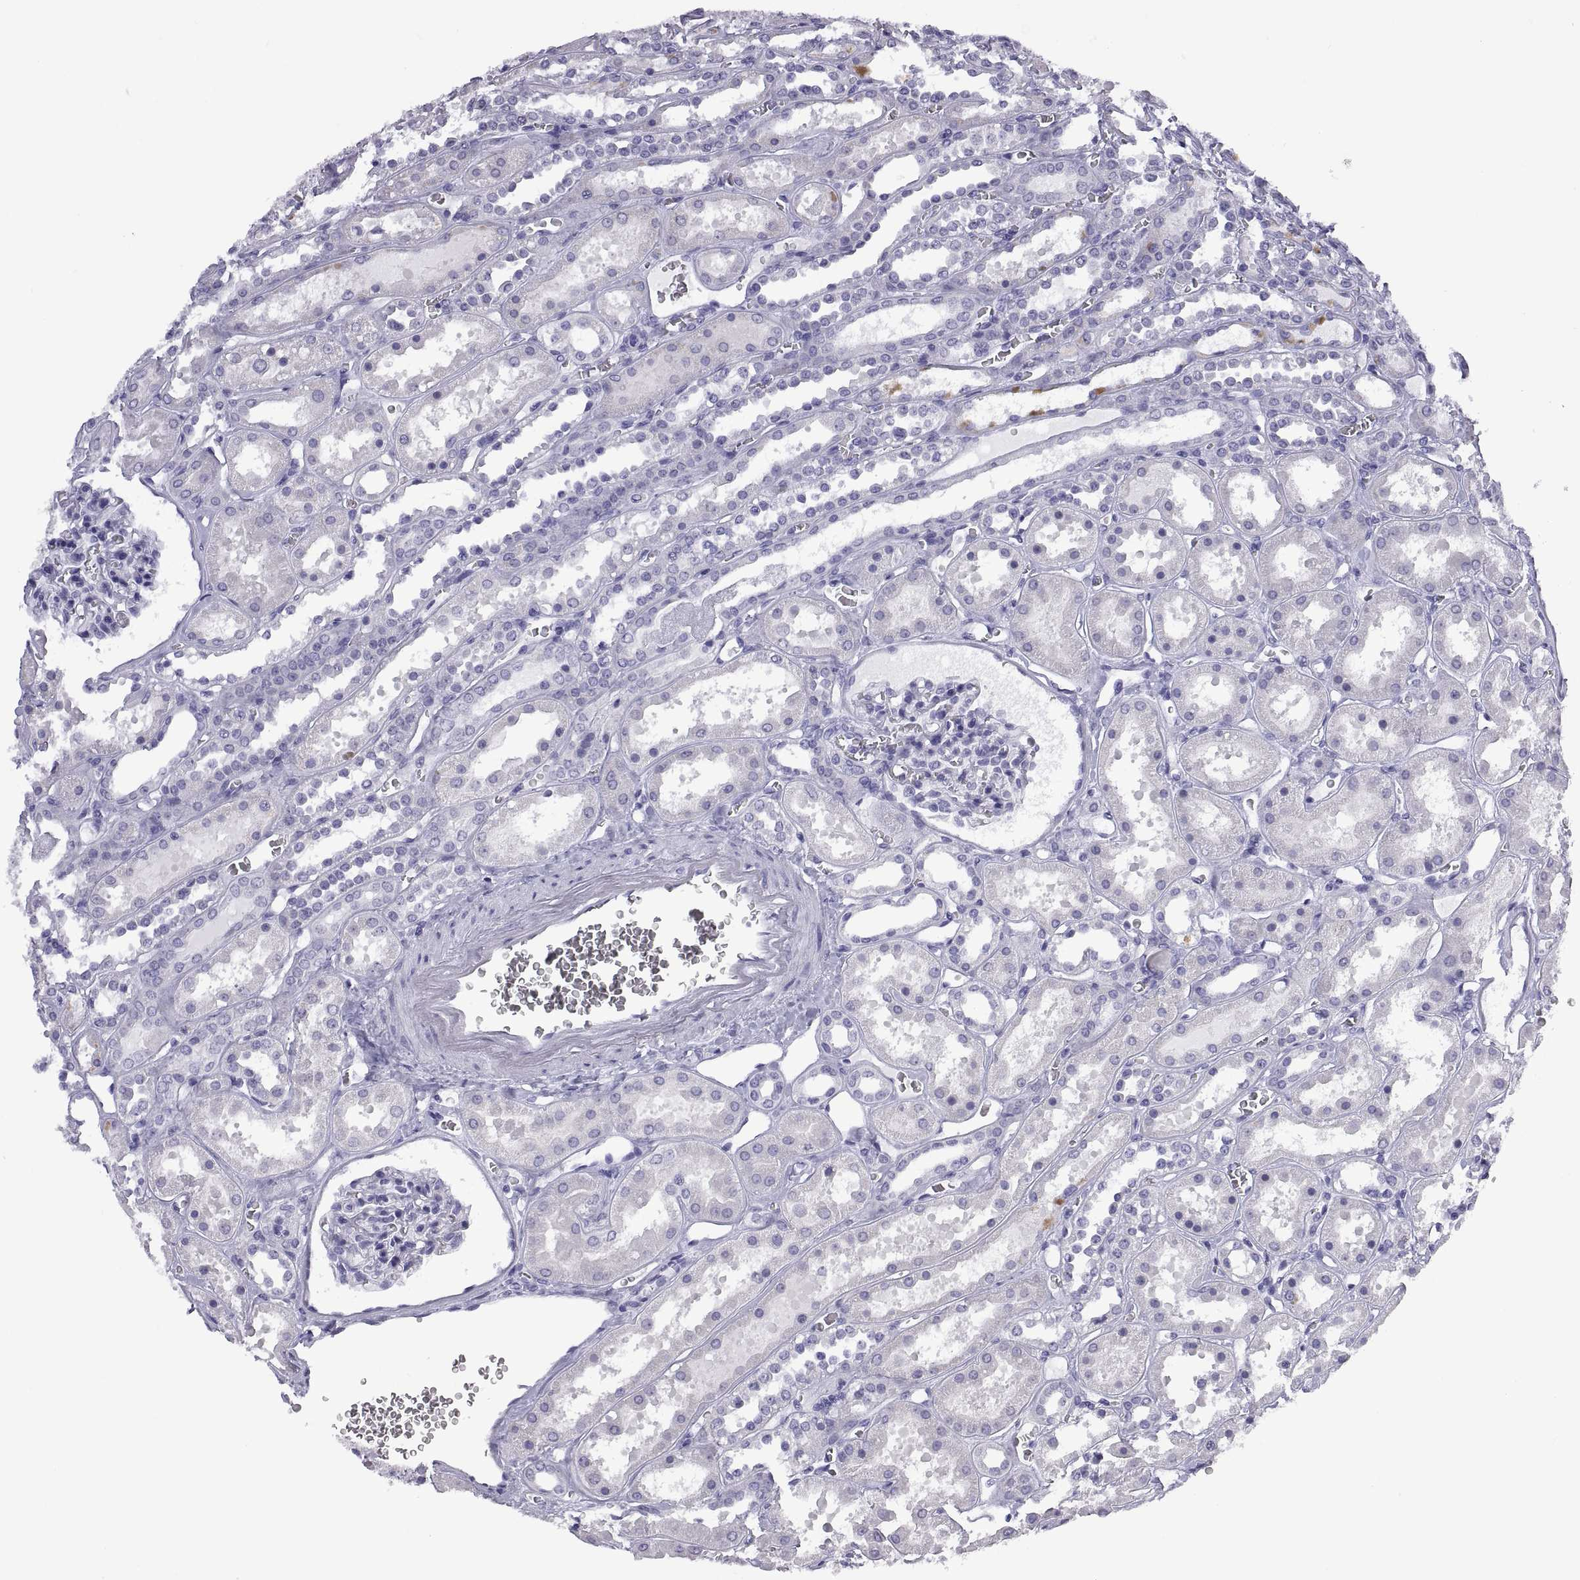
{"staining": {"intensity": "negative", "quantity": "none", "location": "none"}, "tissue": "kidney", "cell_type": "Cells in glomeruli", "image_type": "normal", "snomed": [{"axis": "morphology", "description": "Normal tissue, NOS"}, {"axis": "topography", "description": "Kidney"}], "caption": "A histopathology image of kidney stained for a protein displays no brown staining in cells in glomeruli. Nuclei are stained in blue.", "gene": "CRISP1", "patient": {"sex": "female", "age": 41}}